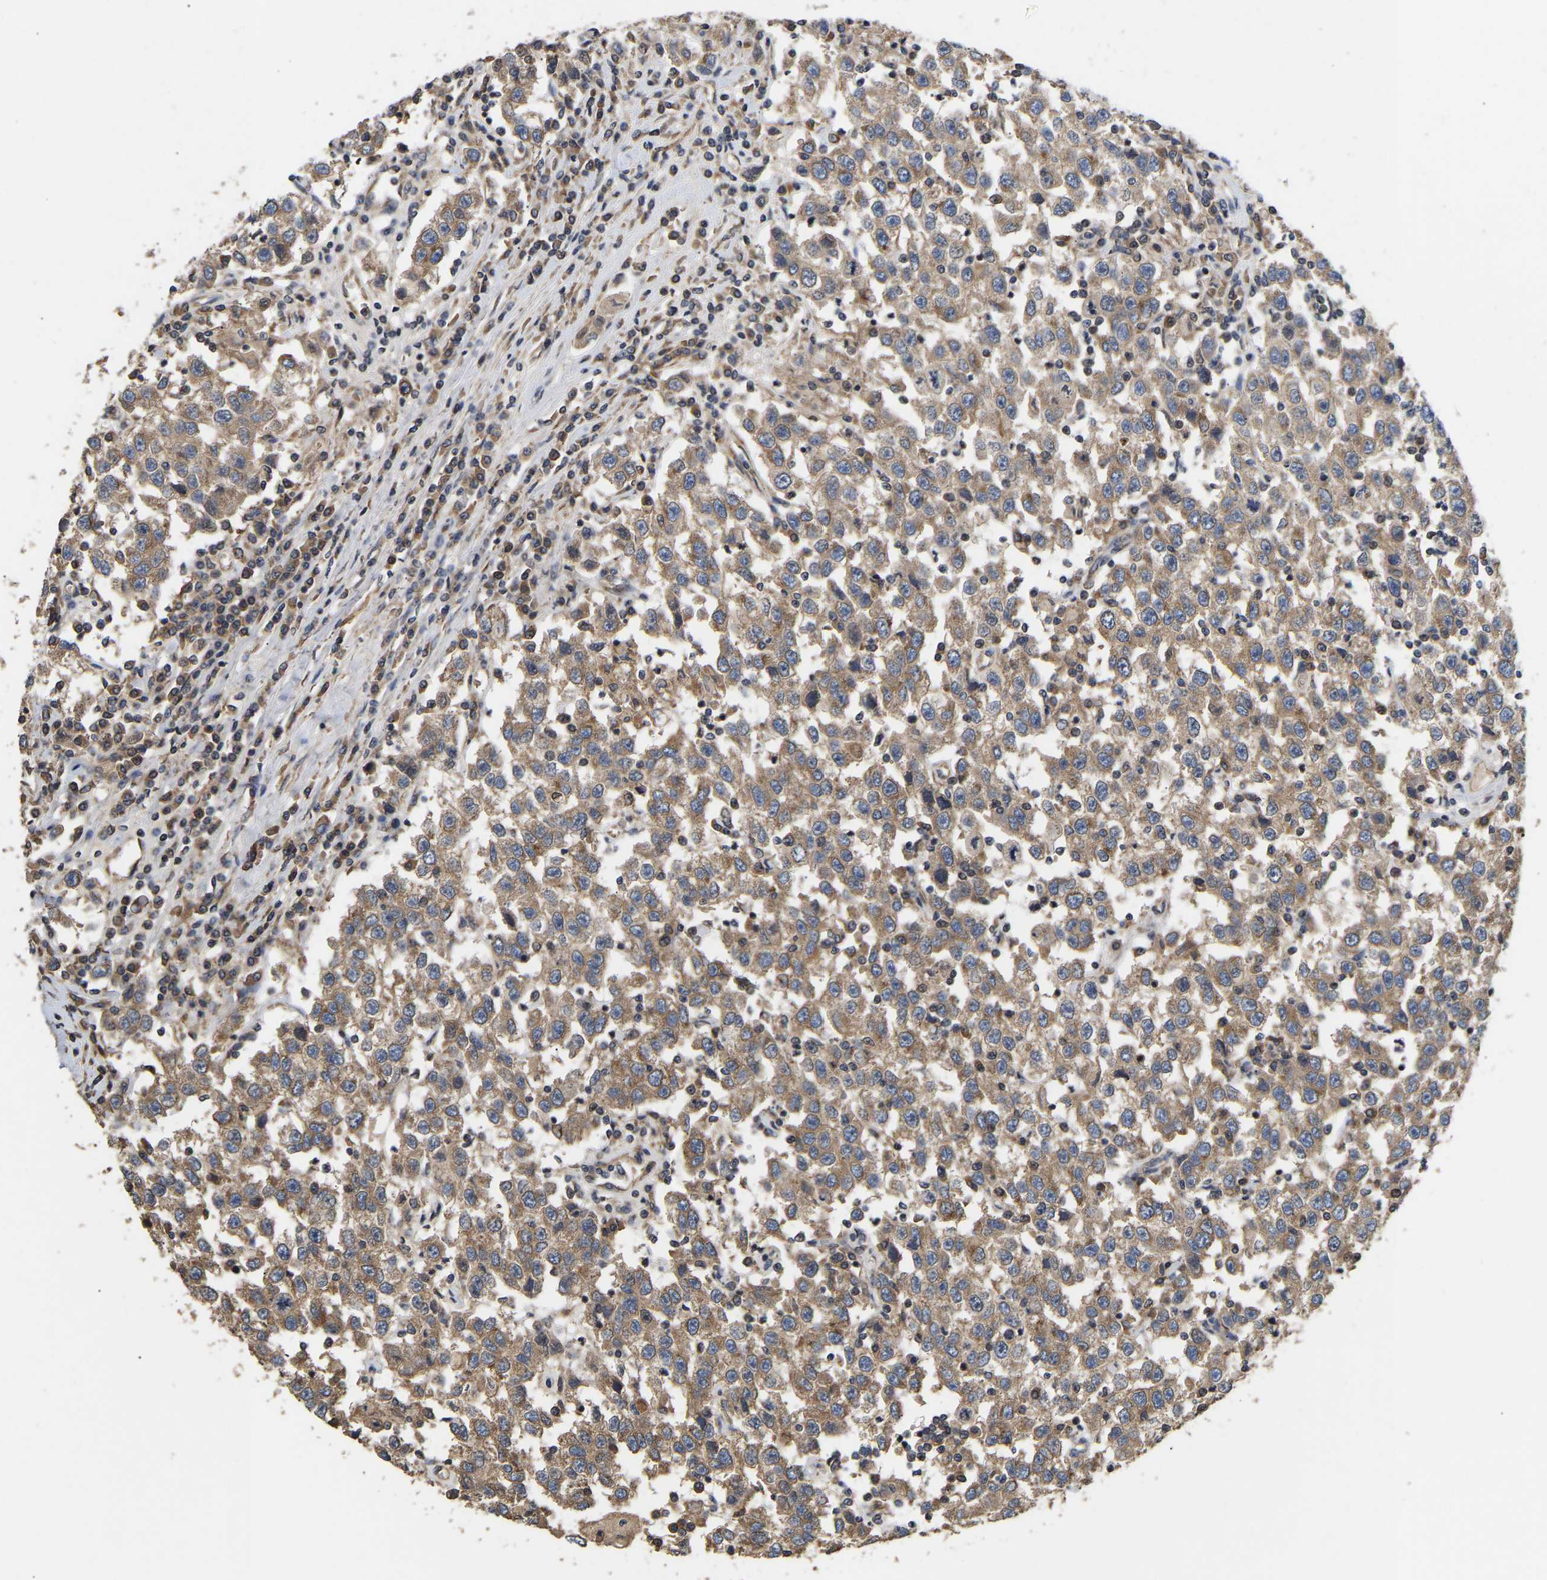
{"staining": {"intensity": "moderate", "quantity": ">75%", "location": "cytoplasmic/membranous"}, "tissue": "testis cancer", "cell_type": "Tumor cells", "image_type": "cancer", "snomed": [{"axis": "morphology", "description": "Seminoma, NOS"}, {"axis": "topography", "description": "Testis"}], "caption": "Brown immunohistochemical staining in human testis cancer (seminoma) shows moderate cytoplasmic/membranous expression in approximately >75% of tumor cells.", "gene": "AIMP2", "patient": {"sex": "male", "age": 41}}